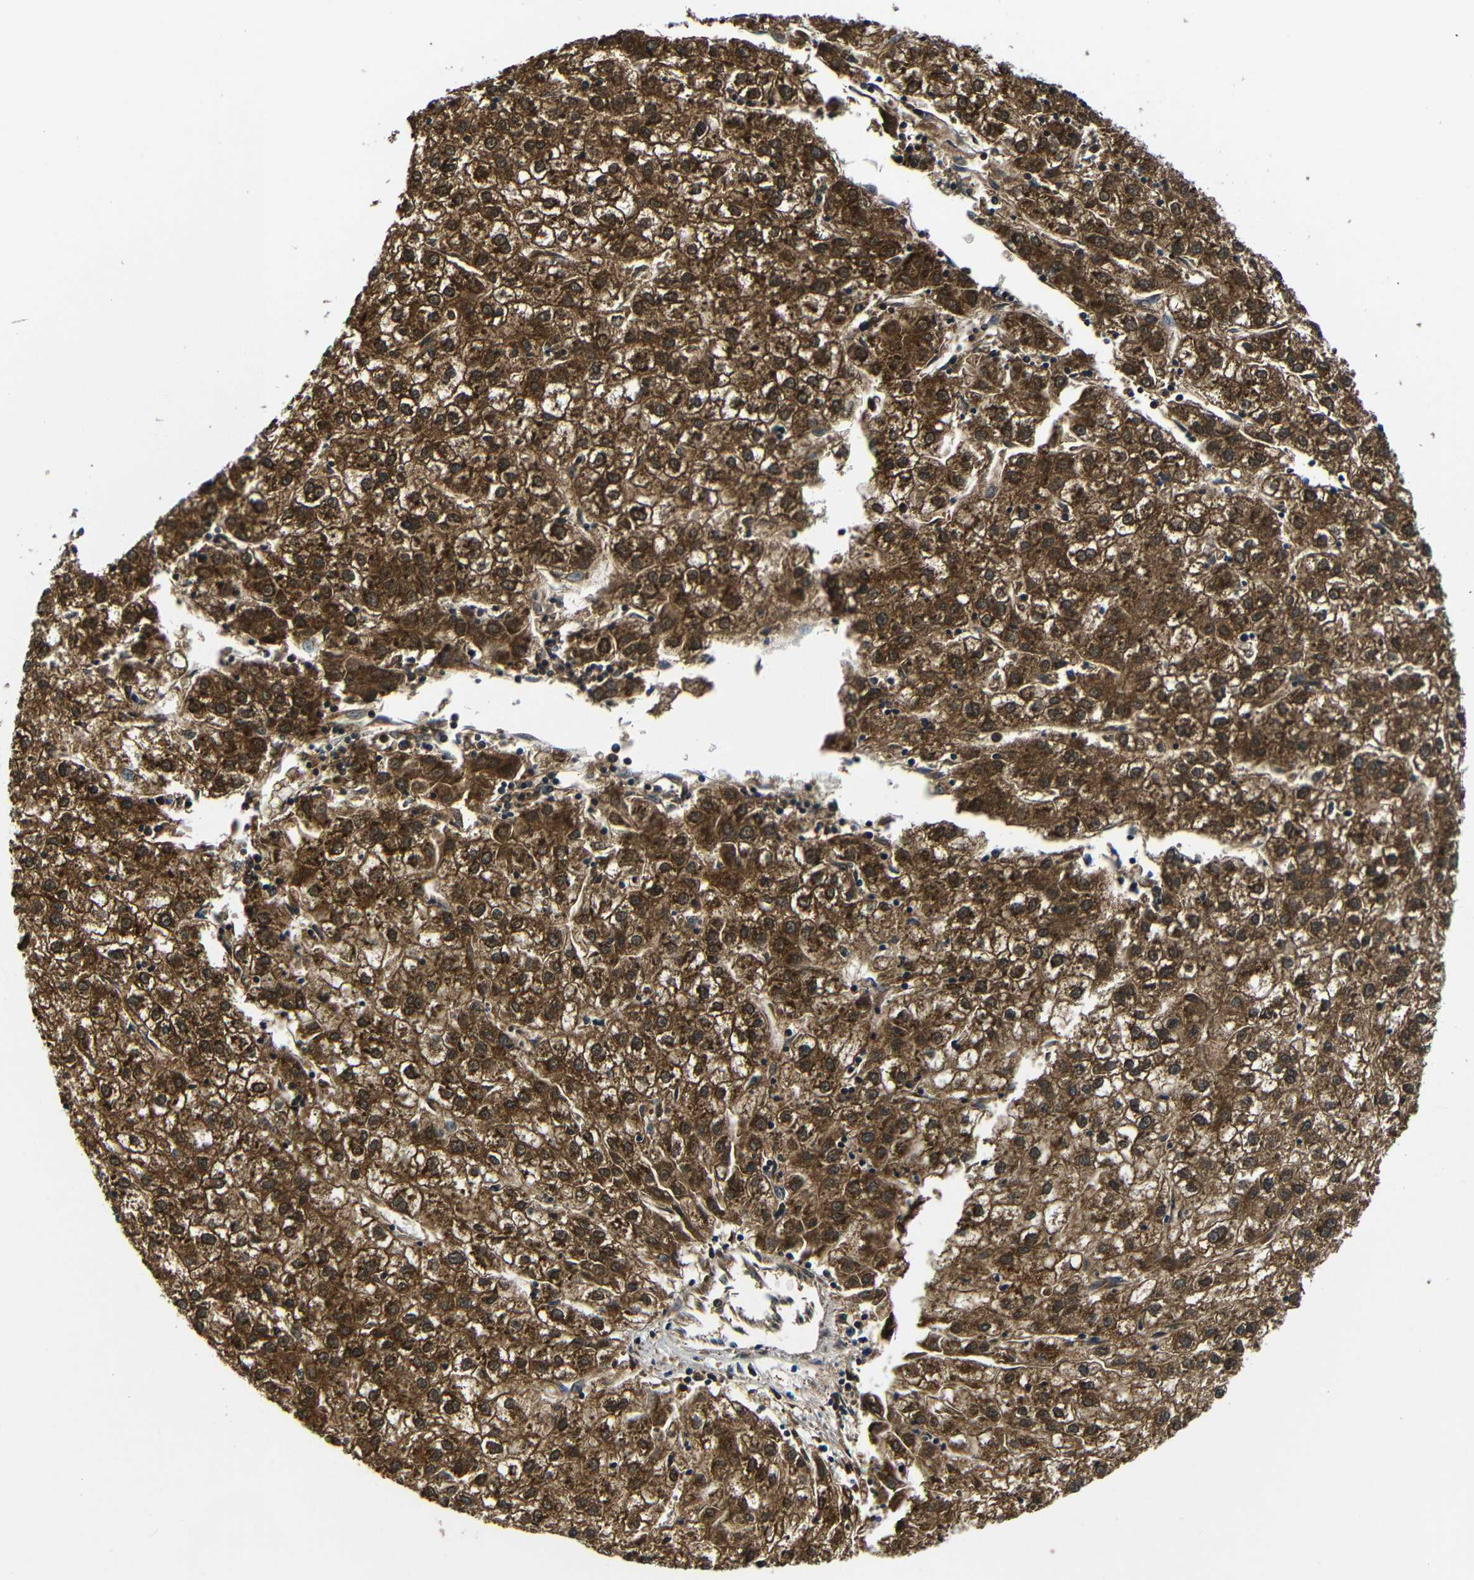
{"staining": {"intensity": "strong", "quantity": ">75%", "location": "cytoplasmic/membranous"}, "tissue": "liver cancer", "cell_type": "Tumor cells", "image_type": "cancer", "snomed": [{"axis": "morphology", "description": "Carcinoma, Hepatocellular, NOS"}, {"axis": "topography", "description": "Liver"}], "caption": "Liver cancer tissue demonstrates strong cytoplasmic/membranous staining in approximately >75% of tumor cells", "gene": "GIMAP2", "patient": {"sex": "male", "age": 72}}